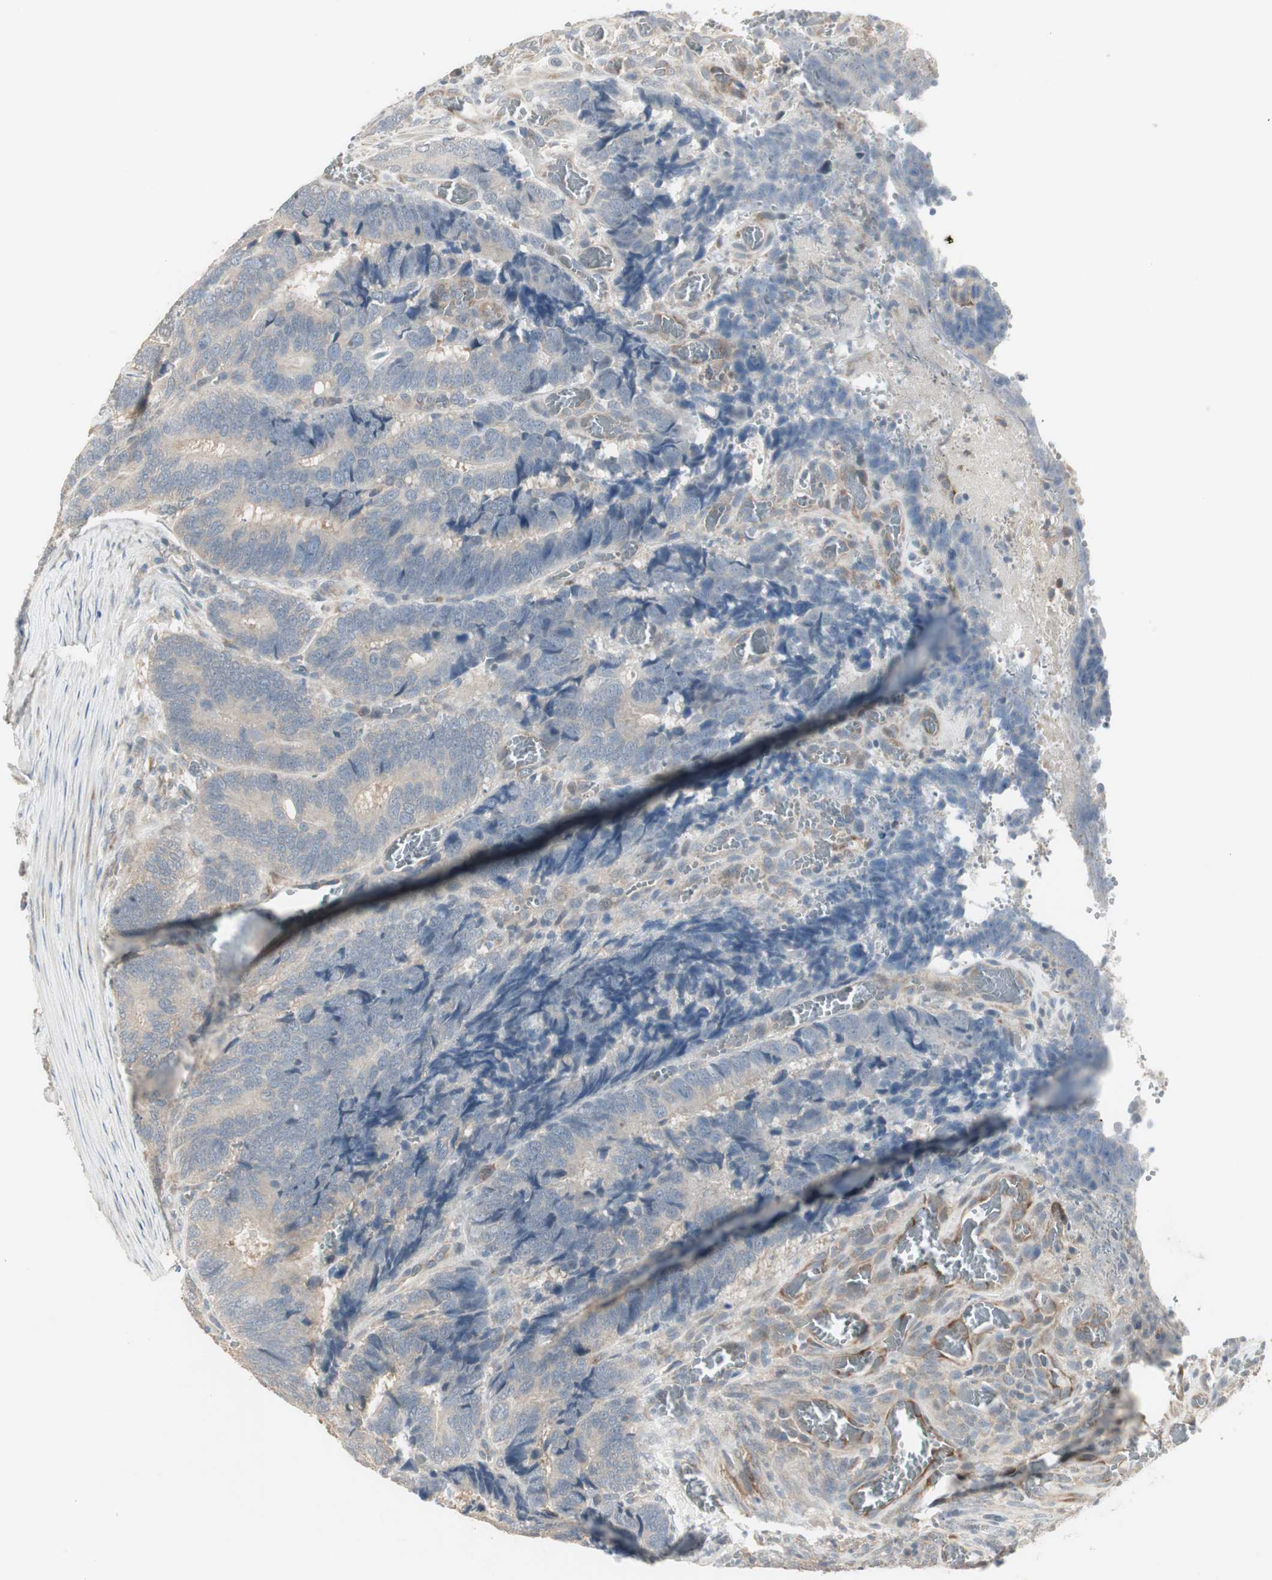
{"staining": {"intensity": "weak", "quantity": ">75%", "location": "cytoplasmic/membranous"}, "tissue": "colorectal cancer", "cell_type": "Tumor cells", "image_type": "cancer", "snomed": [{"axis": "morphology", "description": "Adenocarcinoma, NOS"}, {"axis": "topography", "description": "Colon"}], "caption": "Adenocarcinoma (colorectal) stained with a protein marker demonstrates weak staining in tumor cells.", "gene": "ZFP36", "patient": {"sex": "male", "age": 72}}